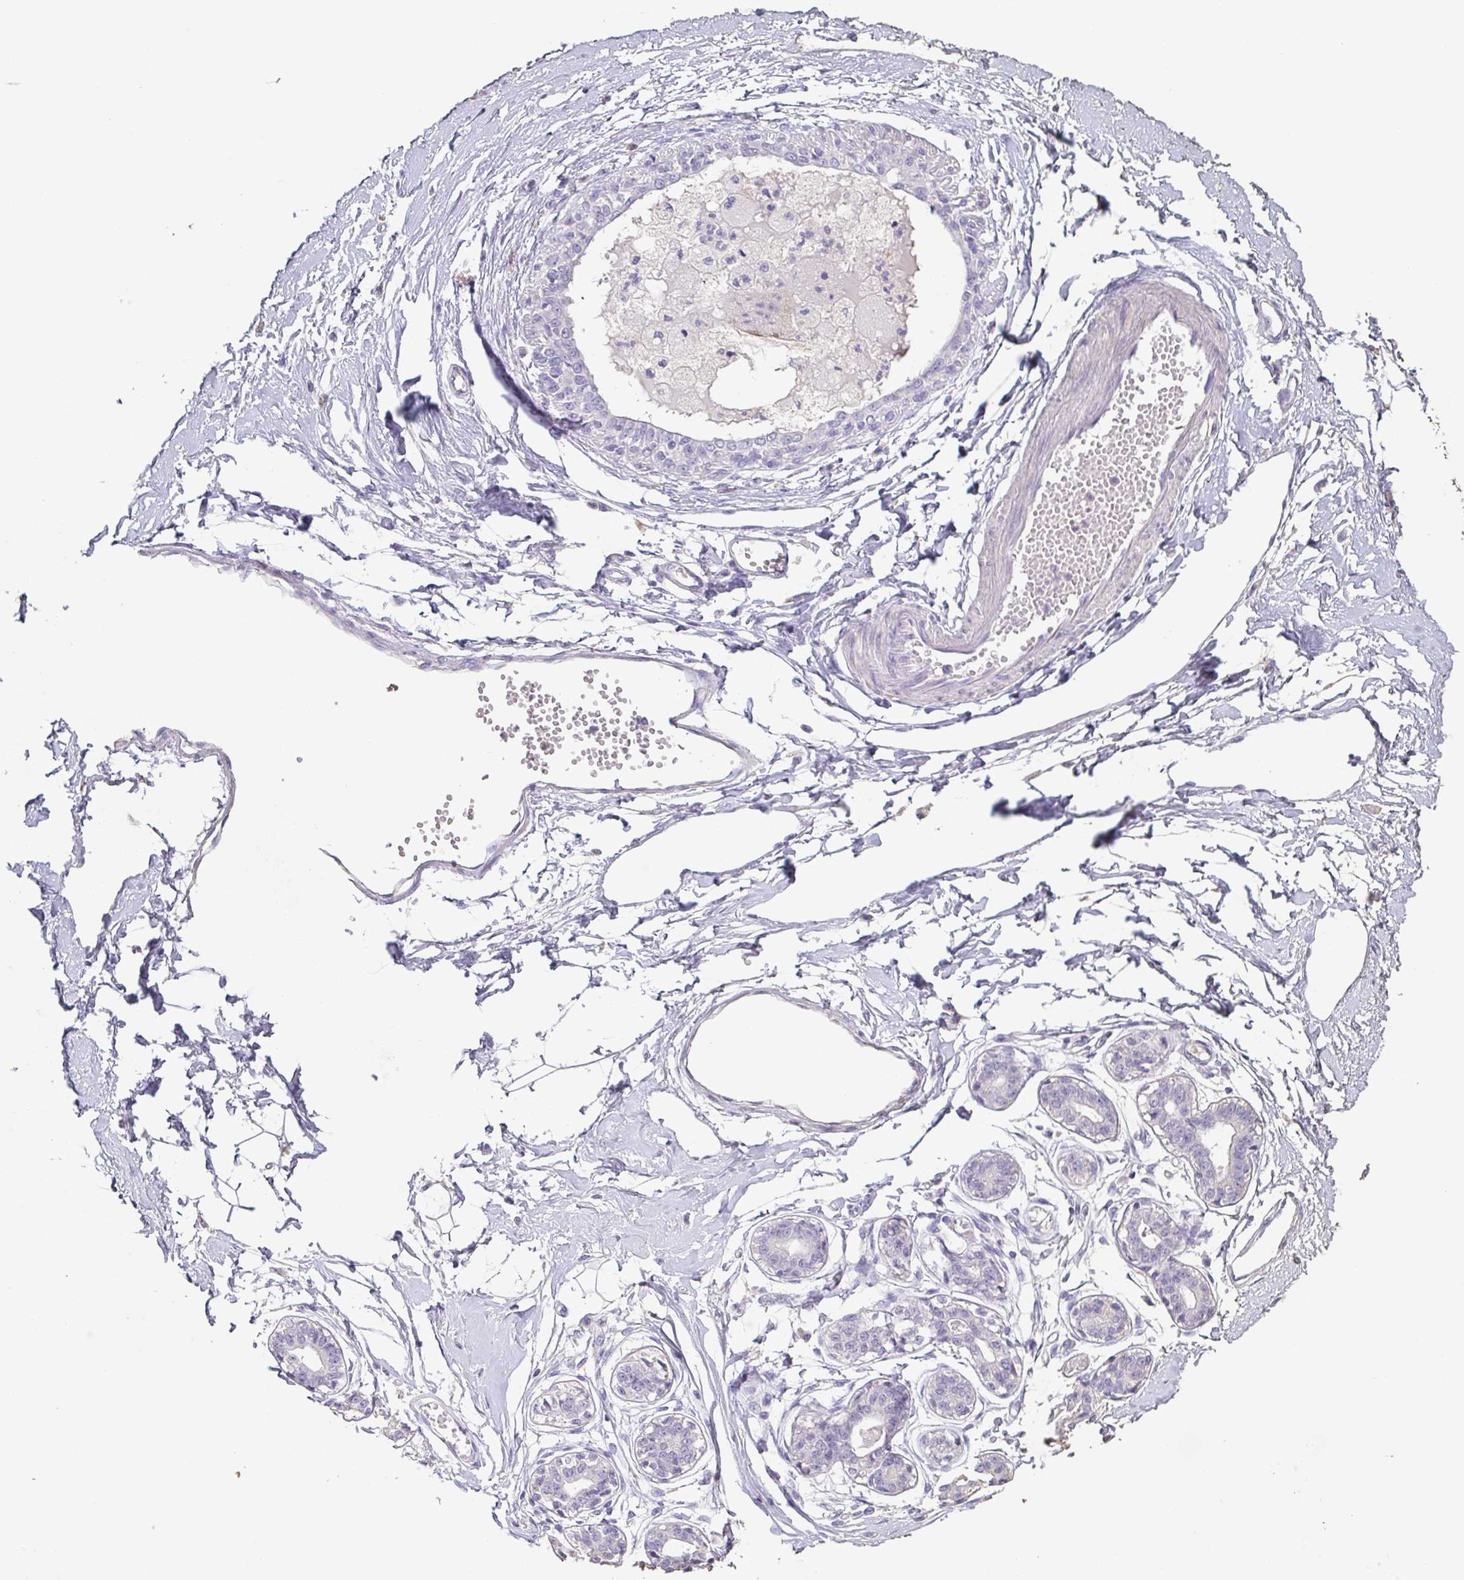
{"staining": {"intensity": "negative", "quantity": "none", "location": "none"}, "tissue": "breast", "cell_type": "Adipocytes", "image_type": "normal", "snomed": [{"axis": "morphology", "description": "Normal tissue, NOS"}, {"axis": "topography", "description": "Breast"}], "caption": "An immunohistochemistry (IHC) photomicrograph of benign breast is shown. There is no staining in adipocytes of breast. (Stains: DAB (3,3'-diaminobenzidine) immunohistochemistry with hematoxylin counter stain, Microscopy: brightfield microscopy at high magnification).", "gene": "BPIFA2", "patient": {"sex": "female", "age": 45}}